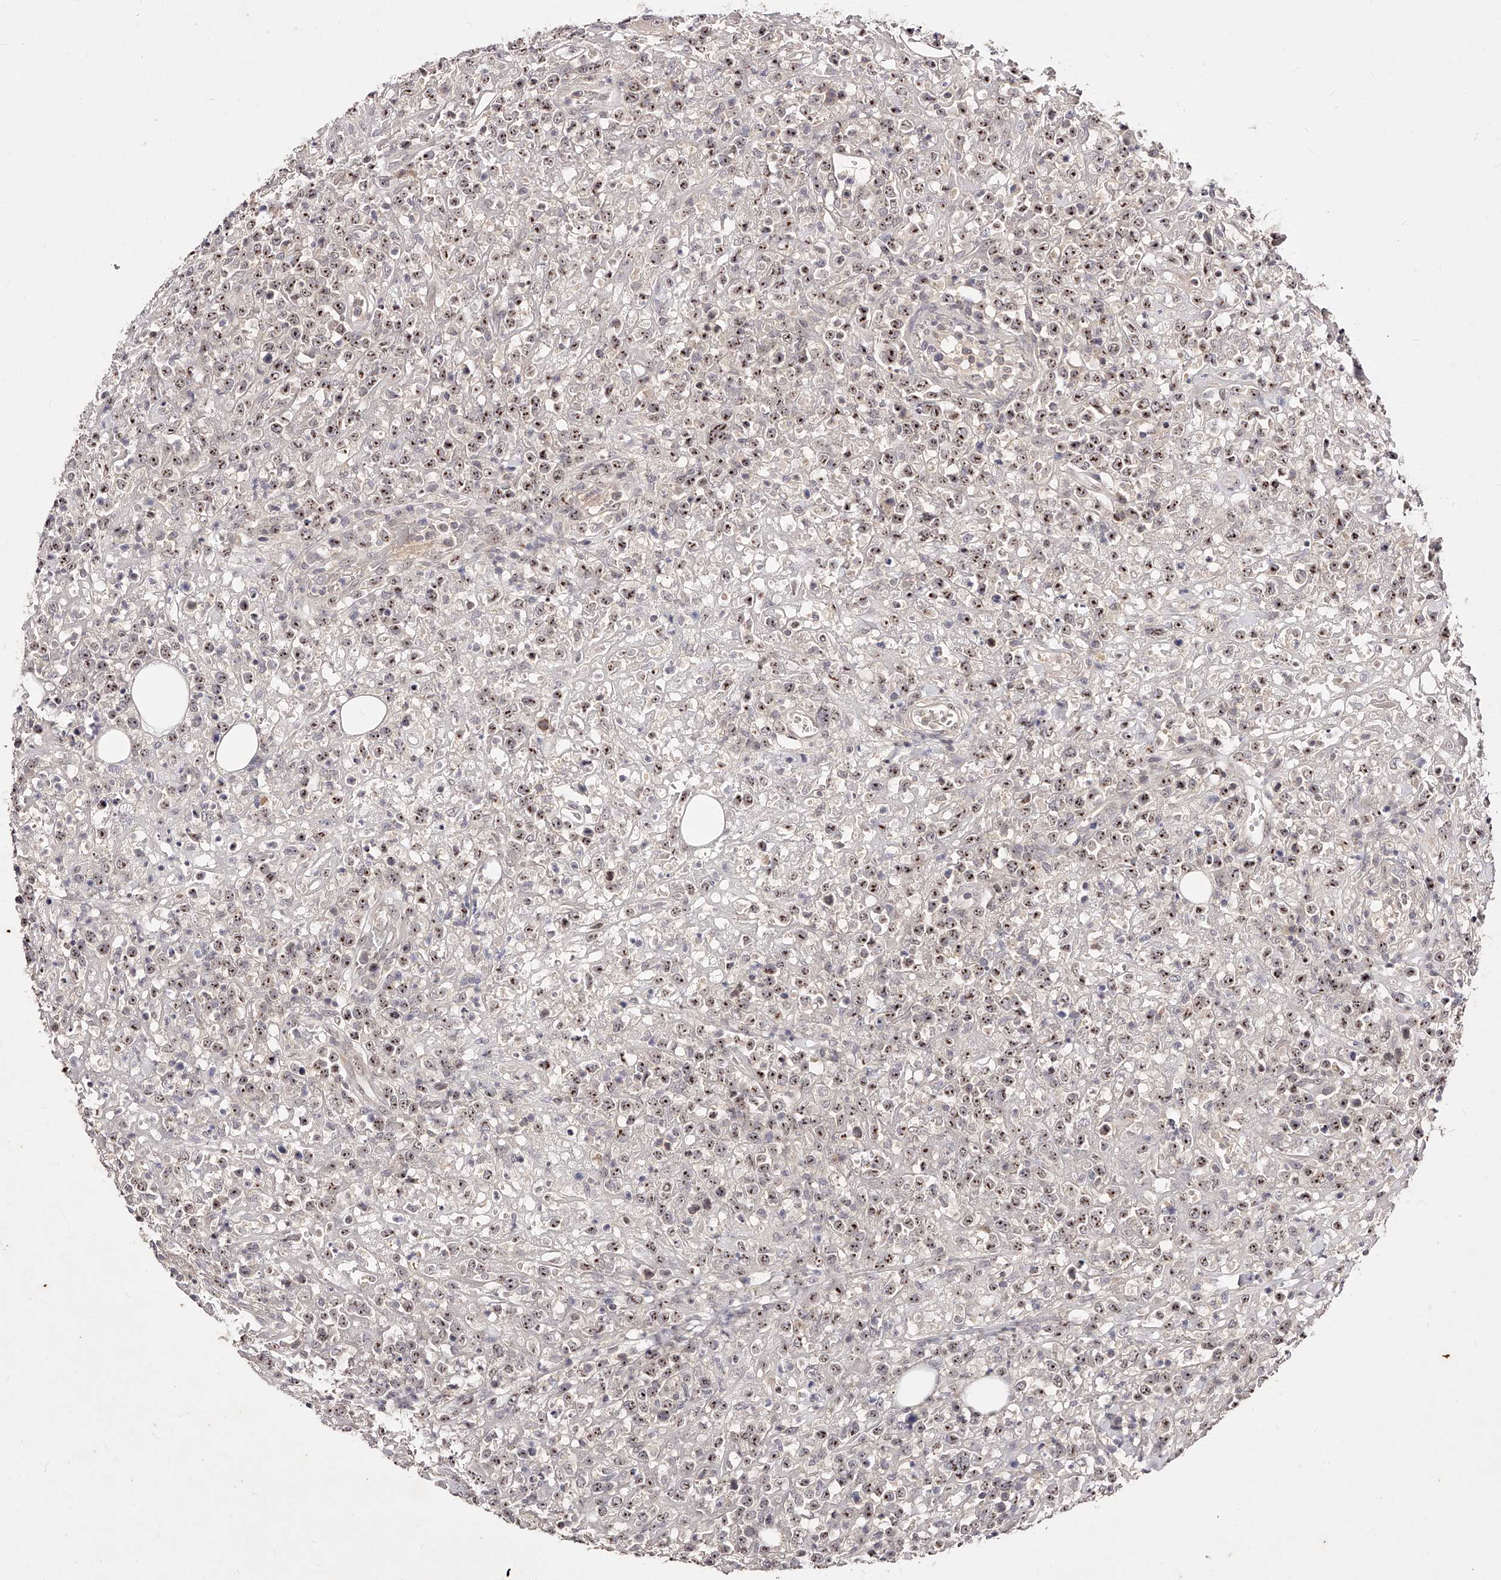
{"staining": {"intensity": "moderate", "quantity": ">75%", "location": "nuclear"}, "tissue": "lymphoma", "cell_type": "Tumor cells", "image_type": "cancer", "snomed": [{"axis": "morphology", "description": "Malignant lymphoma, non-Hodgkin's type, High grade"}, {"axis": "topography", "description": "Colon"}], "caption": "Malignant lymphoma, non-Hodgkin's type (high-grade) stained with a protein marker shows moderate staining in tumor cells.", "gene": "PHACTR1", "patient": {"sex": "female", "age": 53}}